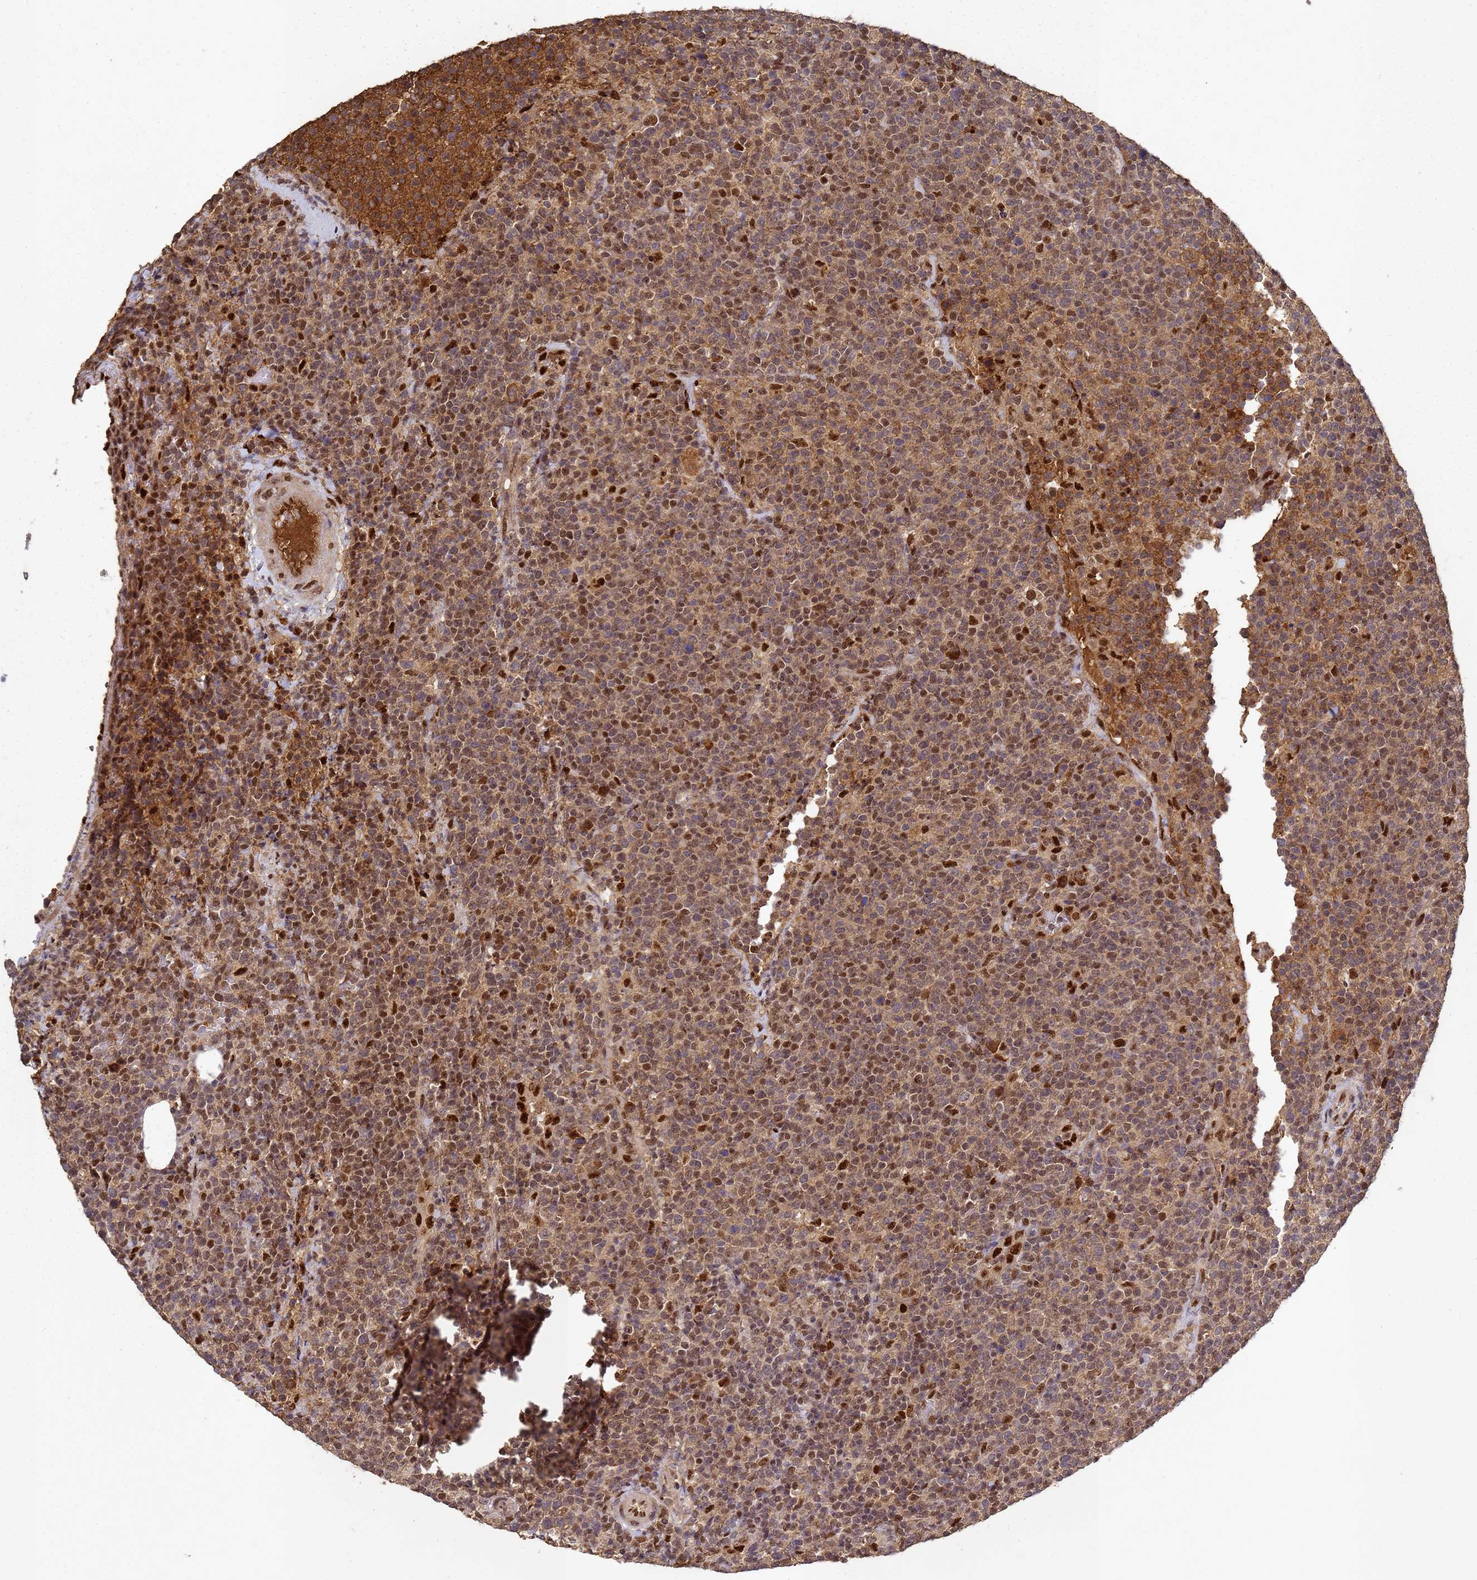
{"staining": {"intensity": "moderate", "quantity": "25%-75%", "location": "nuclear"}, "tissue": "lymphoma", "cell_type": "Tumor cells", "image_type": "cancer", "snomed": [{"axis": "morphology", "description": "Malignant lymphoma, non-Hodgkin's type, High grade"}, {"axis": "topography", "description": "Lymph node"}], "caption": "Immunohistochemical staining of human malignant lymphoma, non-Hodgkin's type (high-grade) reveals moderate nuclear protein expression in approximately 25%-75% of tumor cells.", "gene": "SECISBP2", "patient": {"sex": "male", "age": 61}}